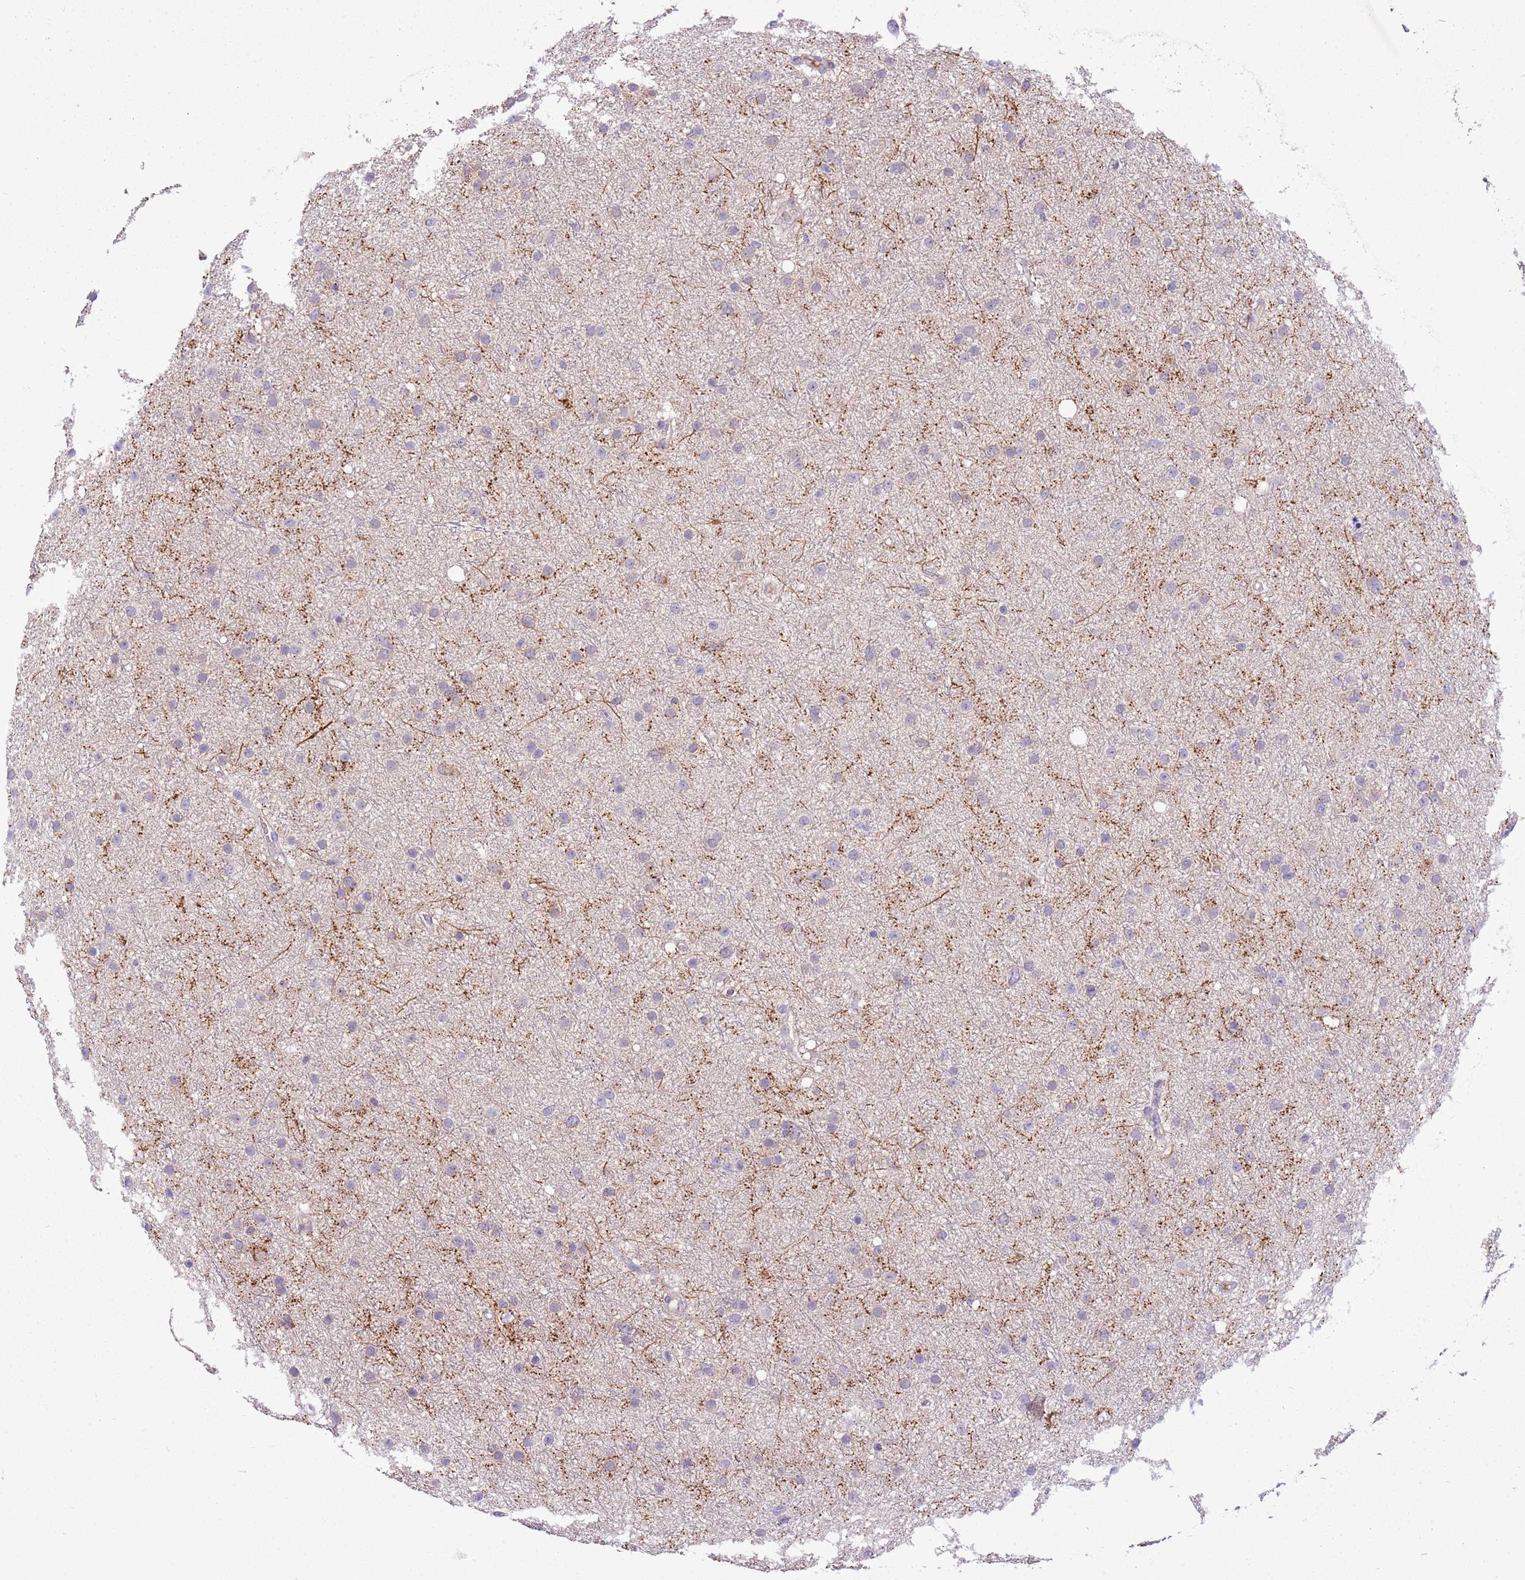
{"staining": {"intensity": "negative", "quantity": "none", "location": "none"}, "tissue": "glioma", "cell_type": "Tumor cells", "image_type": "cancer", "snomed": [{"axis": "morphology", "description": "Glioma, malignant, Low grade"}, {"axis": "topography", "description": "Cerebral cortex"}], "caption": "Tumor cells show no significant expression in low-grade glioma (malignant).", "gene": "SCAMP5", "patient": {"sex": "female", "age": 39}}